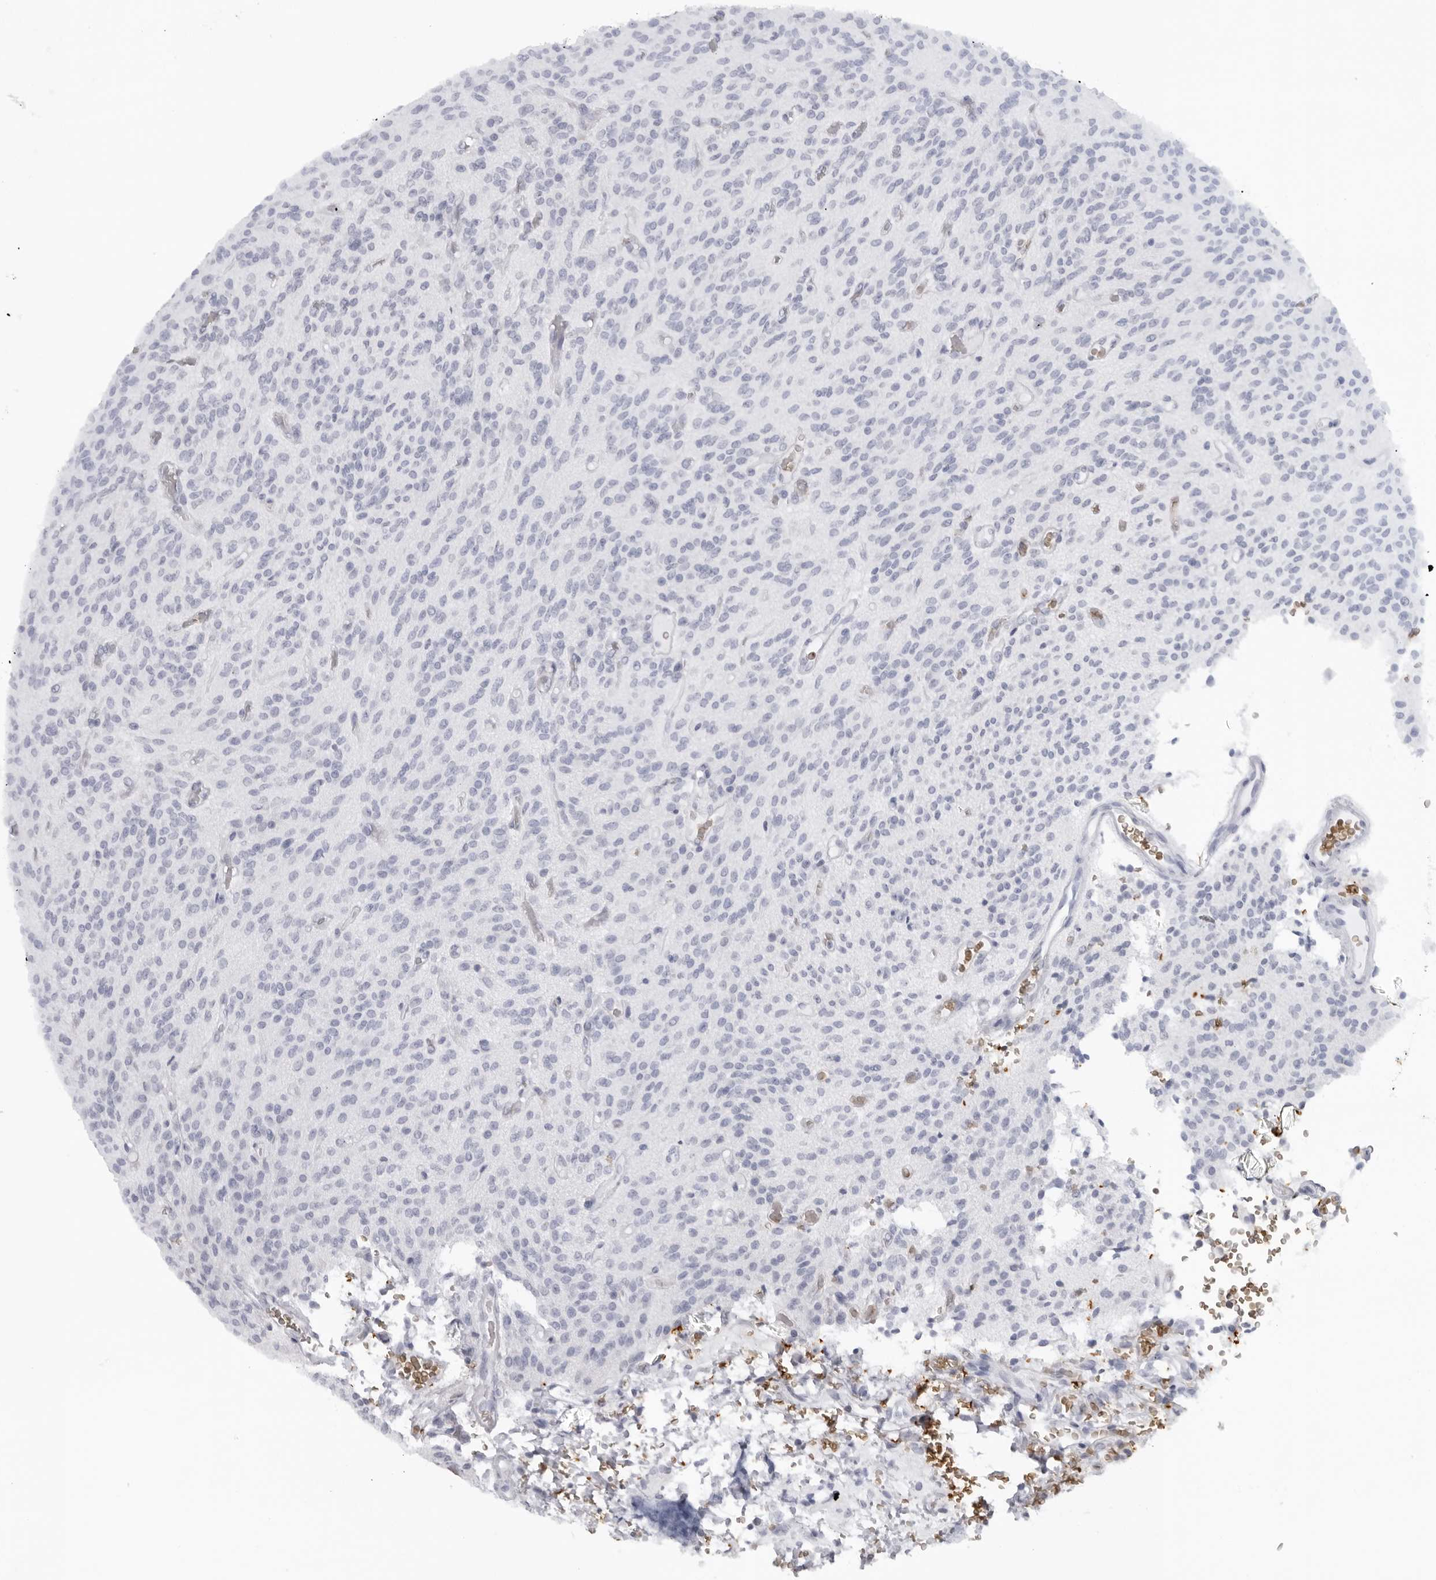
{"staining": {"intensity": "negative", "quantity": "none", "location": "none"}, "tissue": "glioma", "cell_type": "Tumor cells", "image_type": "cancer", "snomed": [{"axis": "morphology", "description": "Glioma, malignant, High grade"}, {"axis": "topography", "description": "Brain"}], "caption": "Immunohistochemistry micrograph of malignant glioma (high-grade) stained for a protein (brown), which demonstrates no staining in tumor cells.", "gene": "EPB41", "patient": {"sex": "male", "age": 34}}